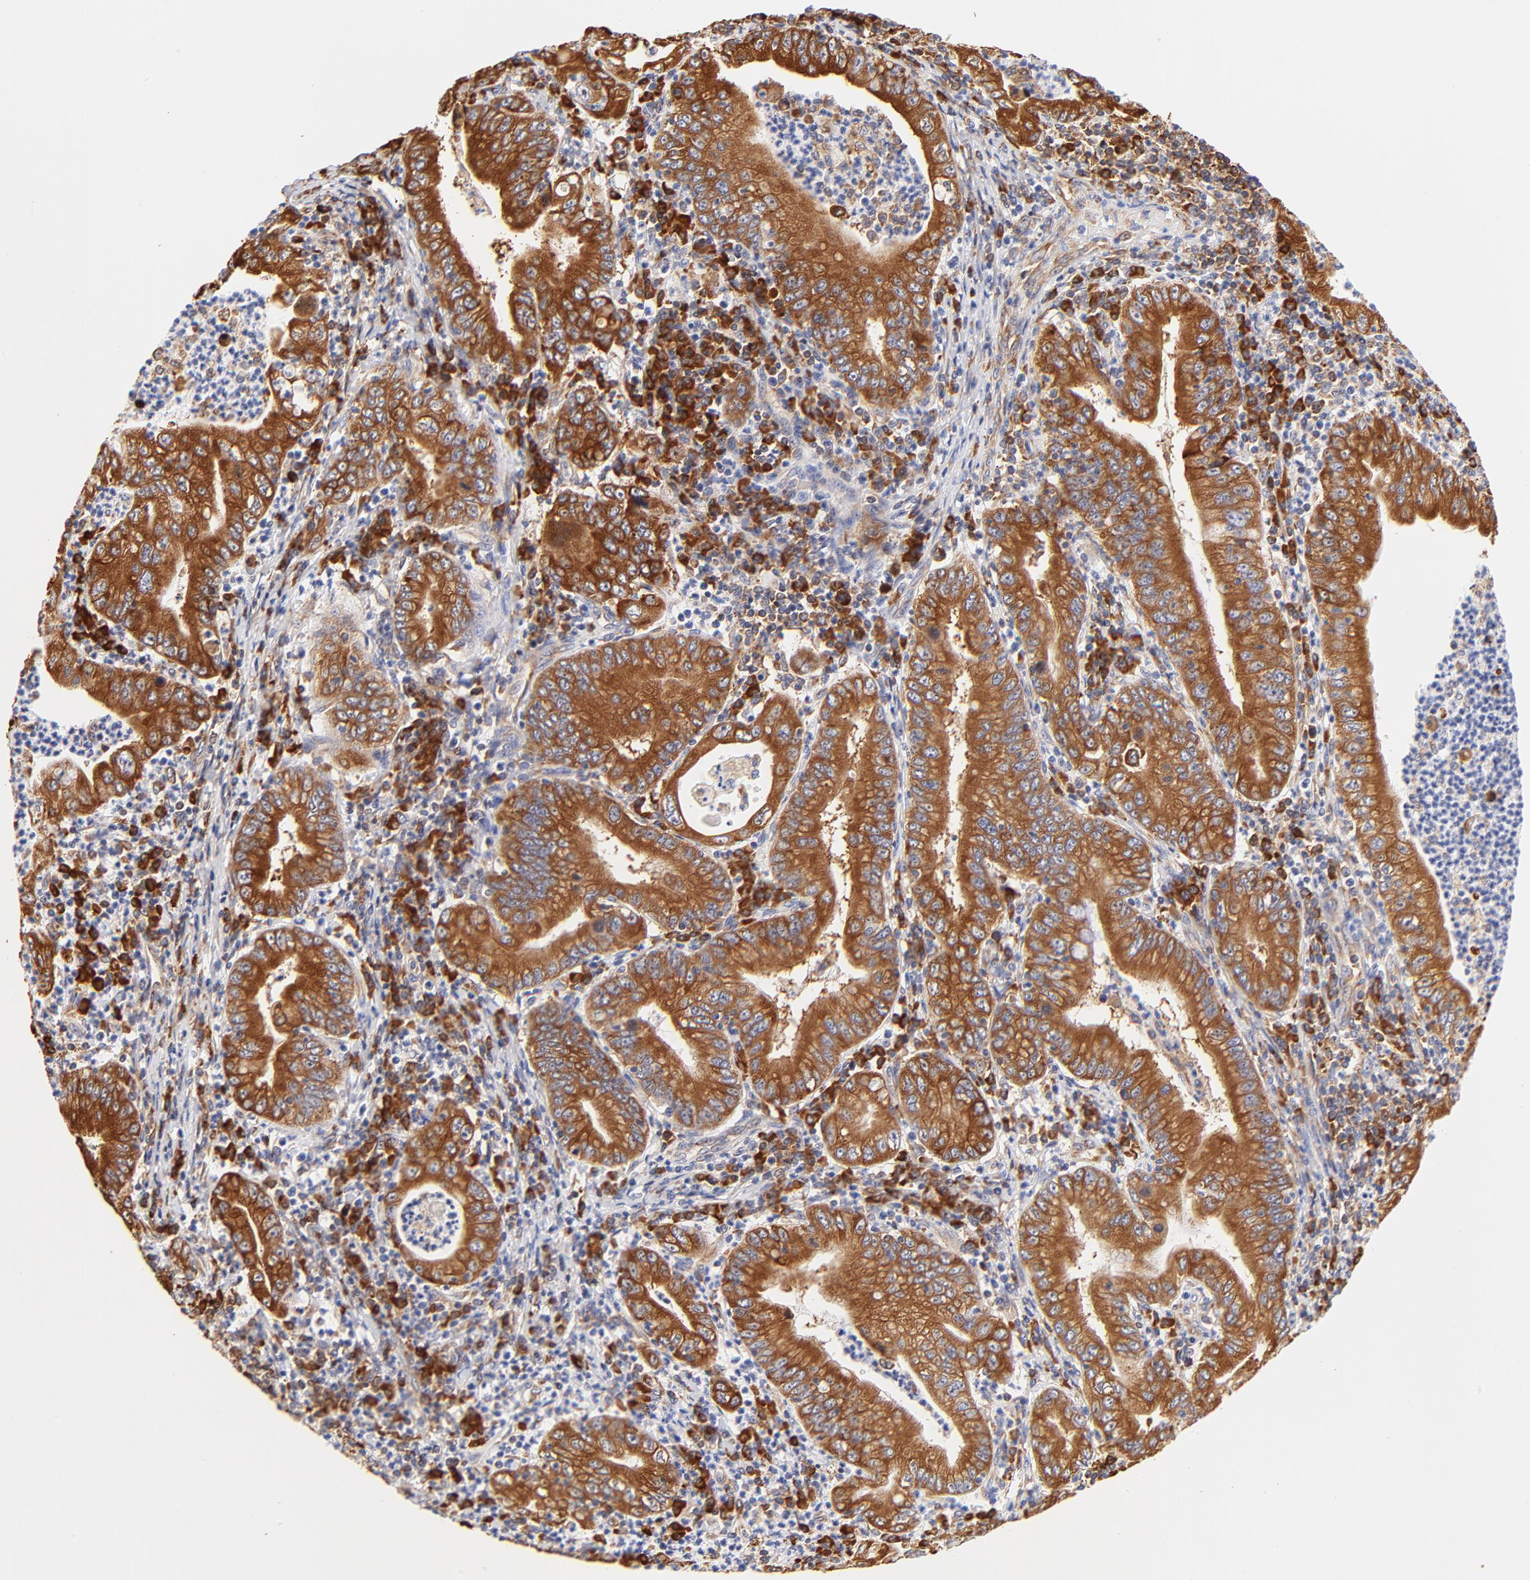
{"staining": {"intensity": "strong", "quantity": ">75%", "location": "cytoplasmic/membranous"}, "tissue": "stomach cancer", "cell_type": "Tumor cells", "image_type": "cancer", "snomed": [{"axis": "morphology", "description": "Normal tissue, NOS"}, {"axis": "morphology", "description": "Adenocarcinoma, NOS"}, {"axis": "topography", "description": "Esophagus"}, {"axis": "topography", "description": "Stomach, upper"}, {"axis": "topography", "description": "Peripheral nerve tissue"}], "caption": "Stomach cancer tissue demonstrates strong cytoplasmic/membranous positivity in about >75% of tumor cells, visualized by immunohistochemistry.", "gene": "RPL27", "patient": {"sex": "male", "age": 62}}